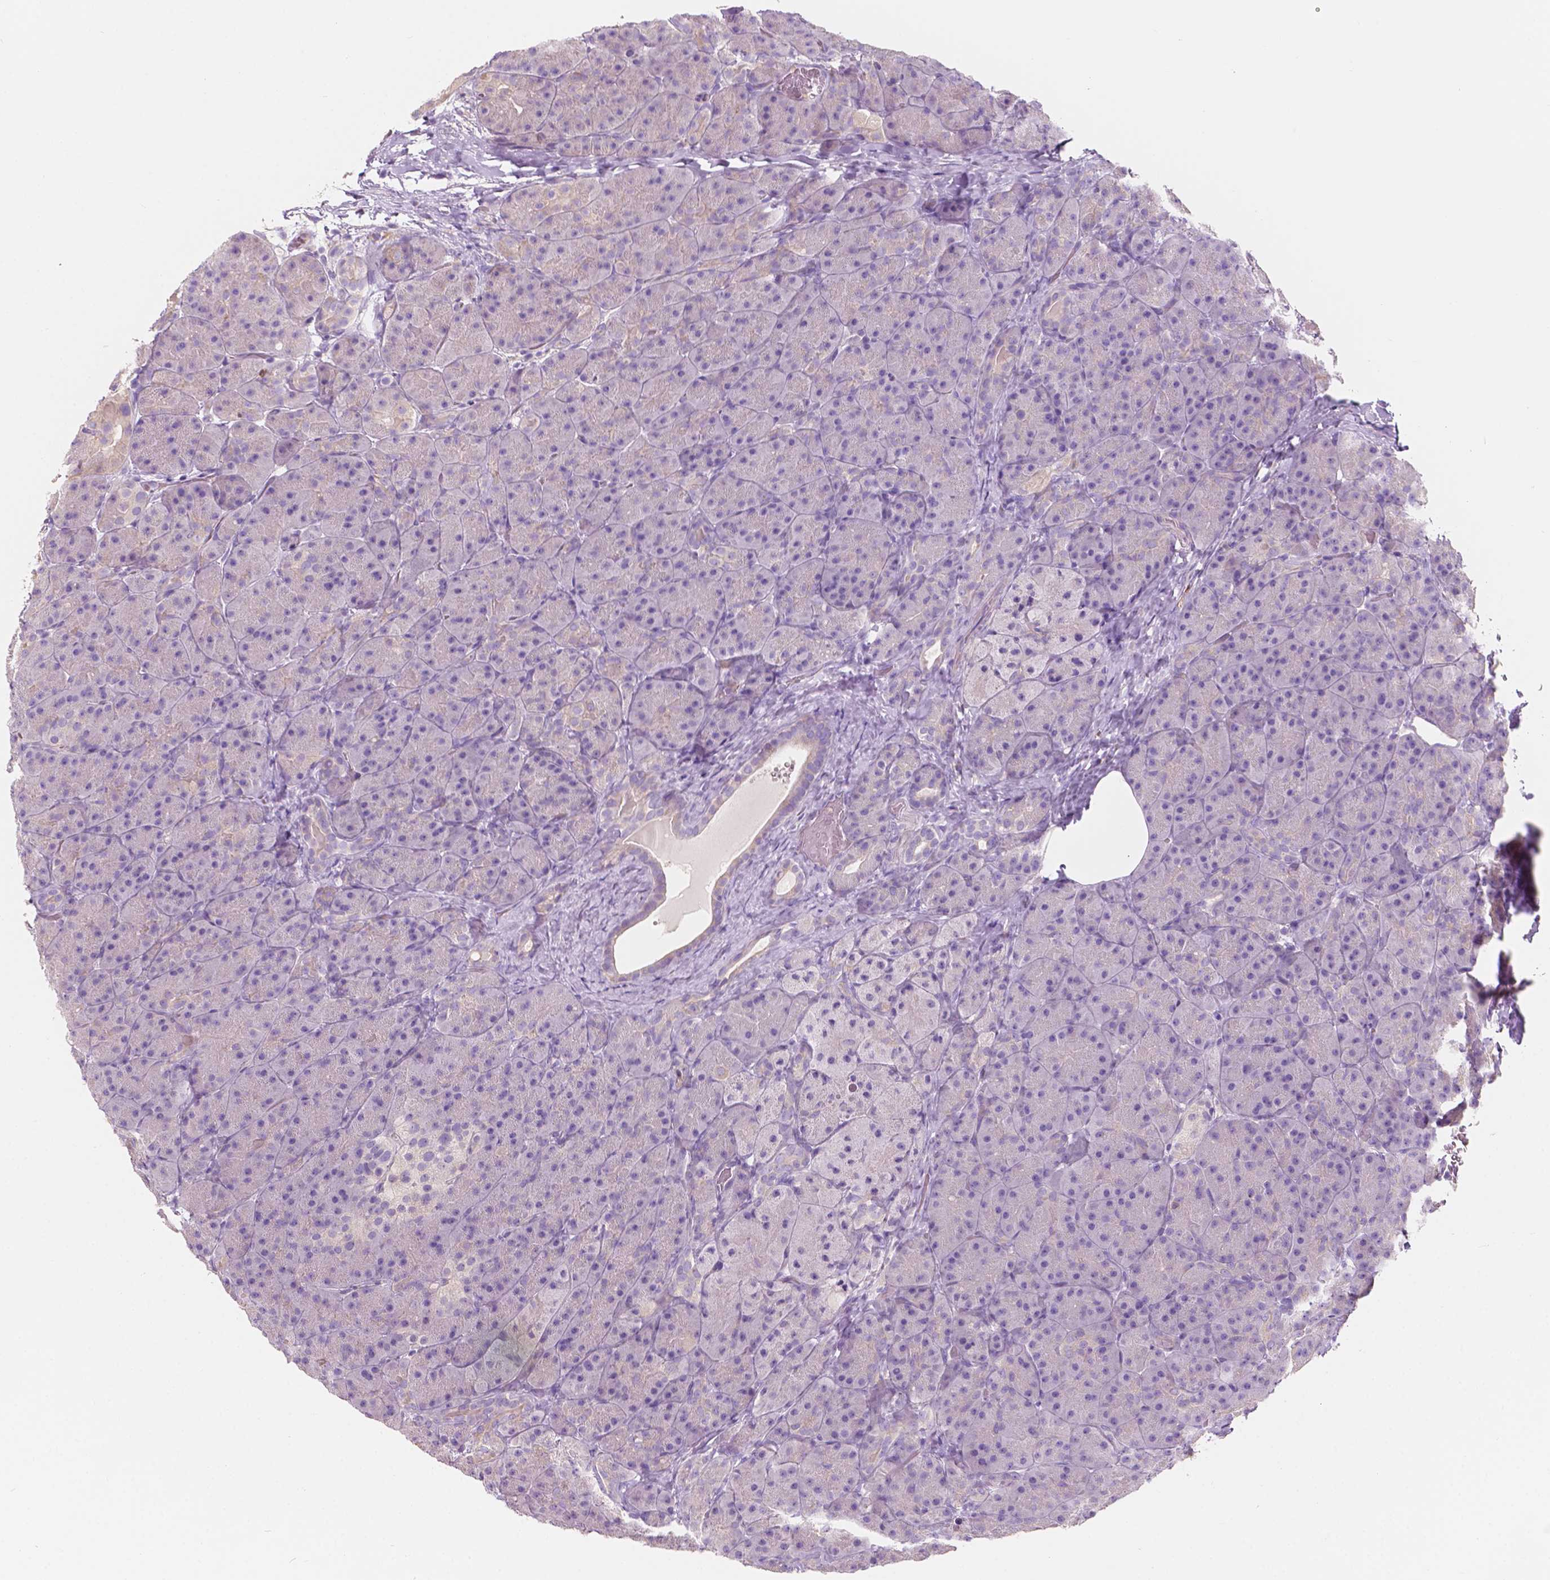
{"staining": {"intensity": "negative", "quantity": "none", "location": "none"}, "tissue": "pancreas", "cell_type": "Exocrine glandular cells", "image_type": "normal", "snomed": [{"axis": "morphology", "description": "Normal tissue, NOS"}, {"axis": "topography", "description": "Pancreas"}], "caption": "DAB (3,3'-diaminobenzidine) immunohistochemical staining of unremarkable human pancreas reveals no significant positivity in exocrine glandular cells.", "gene": "SEMA4A", "patient": {"sex": "male", "age": 57}}